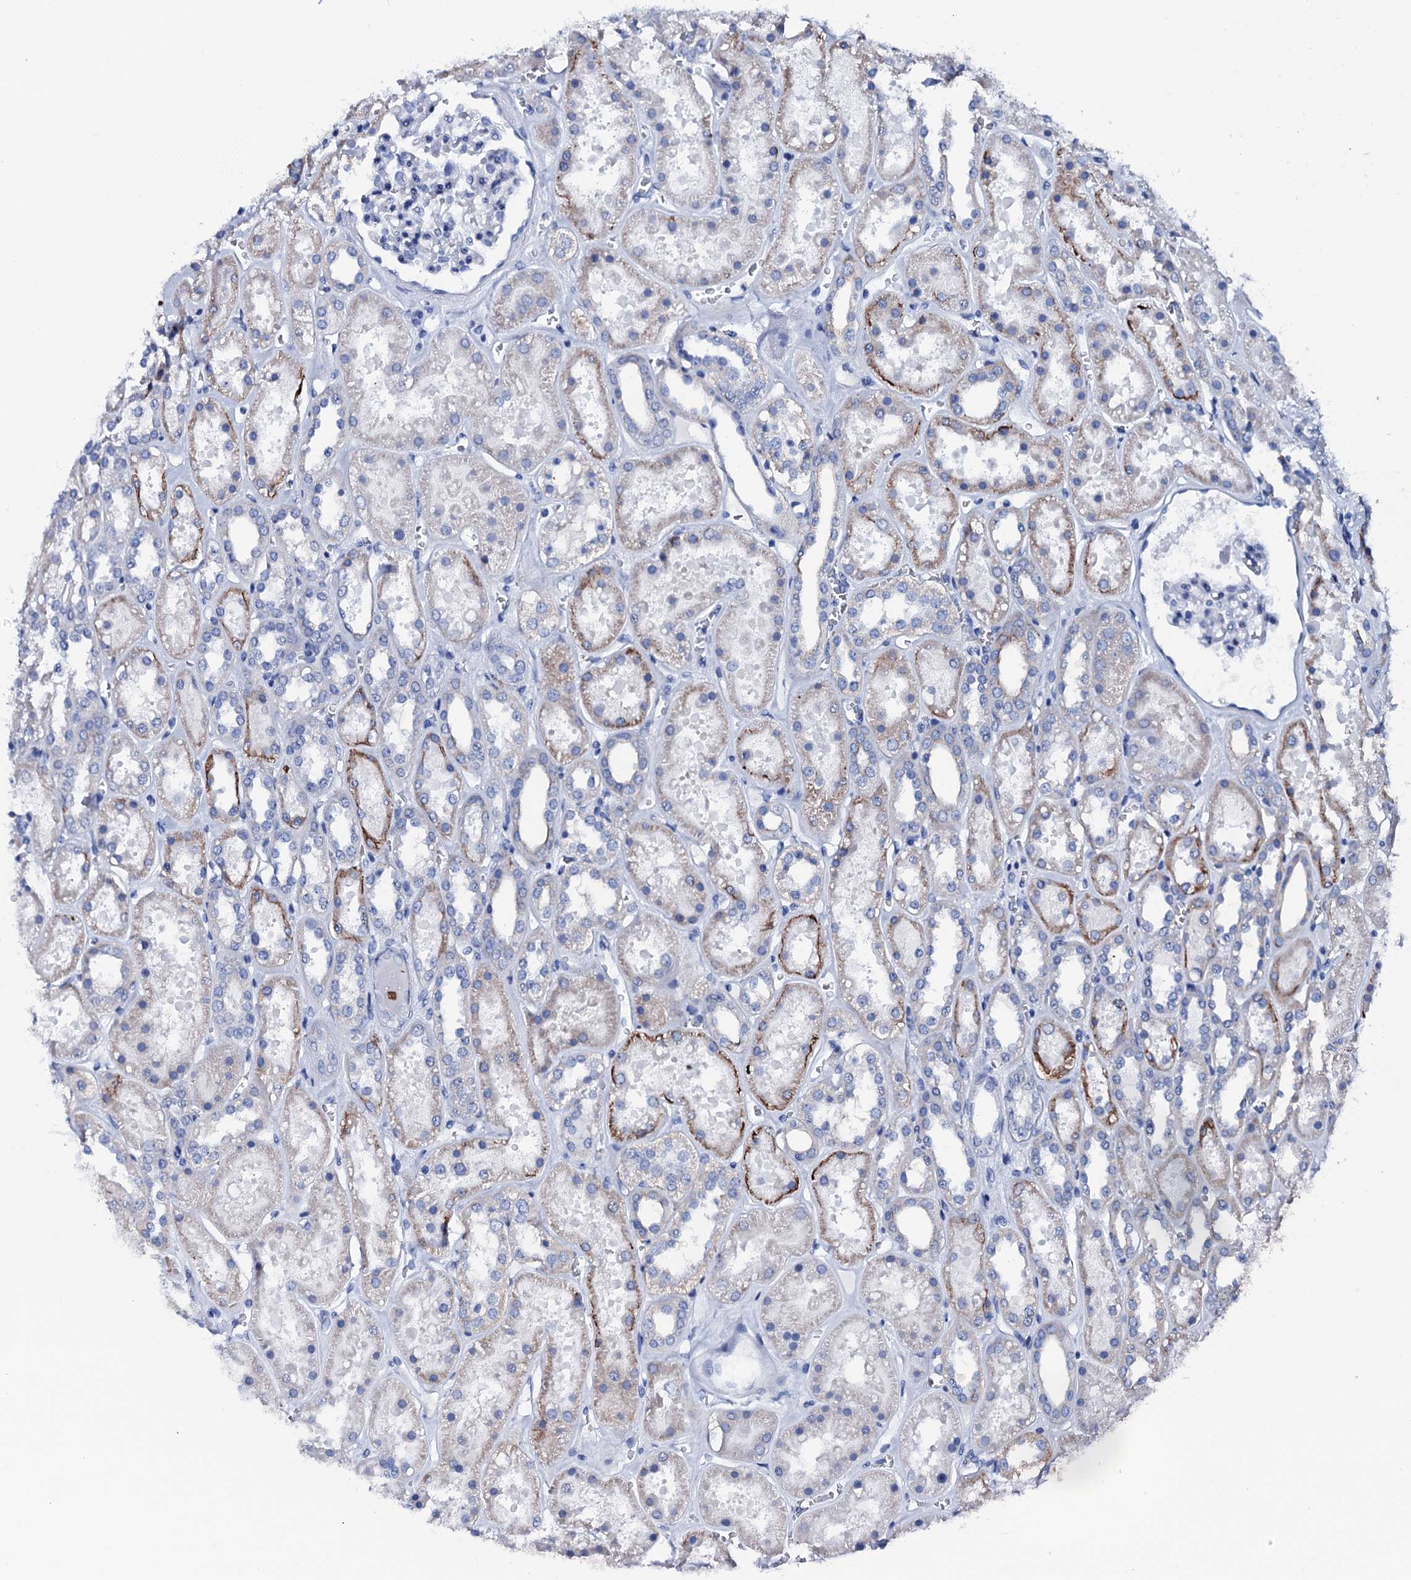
{"staining": {"intensity": "negative", "quantity": "none", "location": "none"}, "tissue": "kidney", "cell_type": "Cells in glomeruli", "image_type": "normal", "snomed": [{"axis": "morphology", "description": "Normal tissue, NOS"}, {"axis": "topography", "description": "Kidney"}], "caption": "Histopathology image shows no protein positivity in cells in glomeruli of normal kidney. (Brightfield microscopy of DAB immunohistochemistry at high magnification).", "gene": "GYS2", "patient": {"sex": "female", "age": 41}}